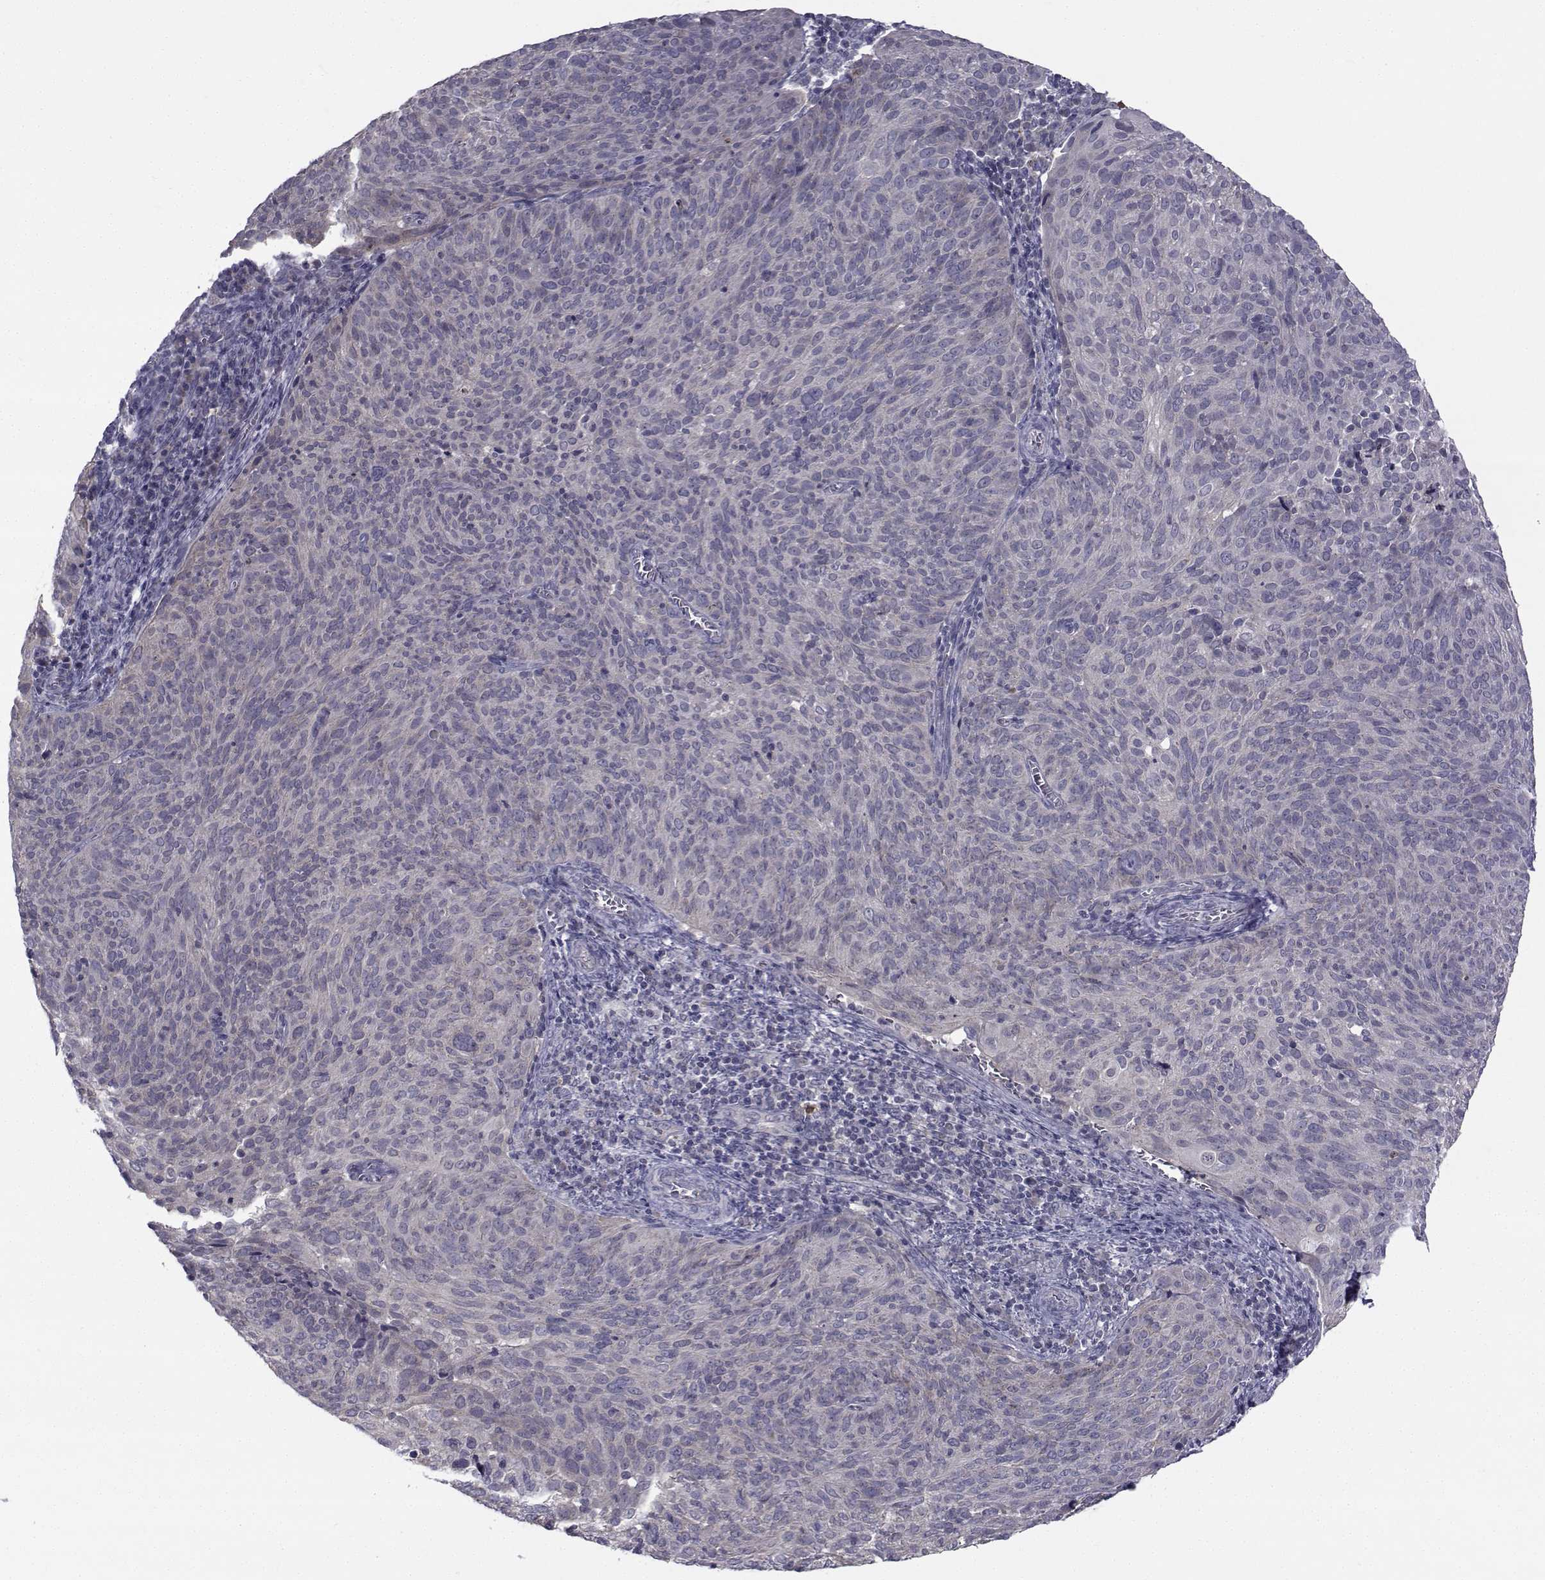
{"staining": {"intensity": "negative", "quantity": "none", "location": "none"}, "tissue": "cervical cancer", "cell_type": "Tumor cells", "image_type": "cancer", "snomed": [{"axis": "morphology", "description": "Squamous cell carcinoma, NOS"}, {"axis": "topography", "description": "Cervix"}], "caption": "Protein analysis of cervical squamous cell carcinoma shows no significant expression in tumor cells.", "gene": "ANGPT1", "patient": {"sex": "female", "age": 39}}